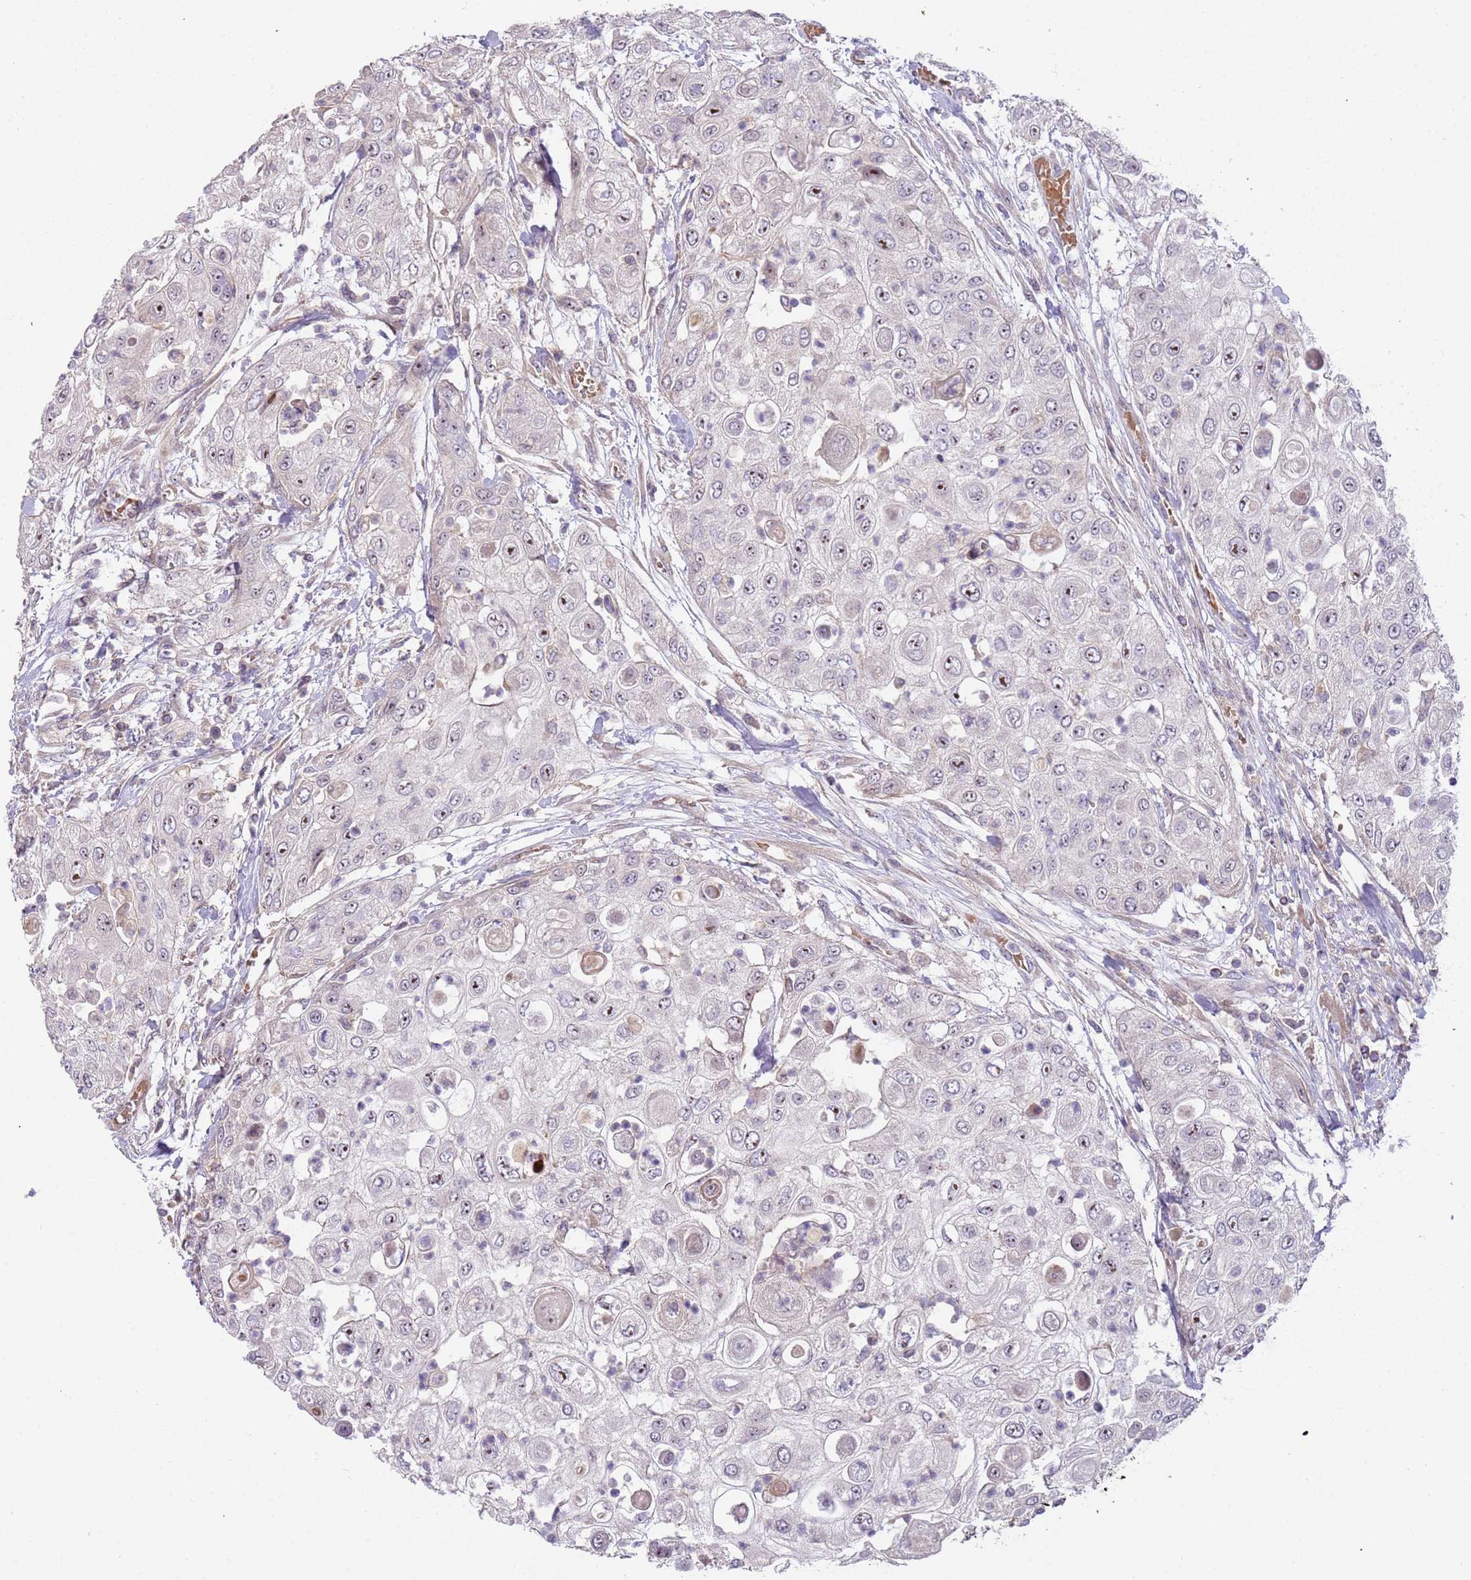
{"staining": {"intensity": "moderate", "quantity": "25%-75%", "location": "nuclear"}, "tissue": "urothelial cancer", "cell_type": "Tumor cells", "image_type": "cancer", "snomed": [{"axis": "morphology", "description": "Urothelial carcinoma, High grade"}, {"axis": "topography", "description": "Urinary bladder"}], "caption": "Approximately 25%-75% of tumor cells in urothelial cancer exhibit moderate nuclear protein positivity as visualized by brown immunohistochemical staining.", "gene": "TRAPPC6B", "patient": {"sex": "female", "age": 79}}